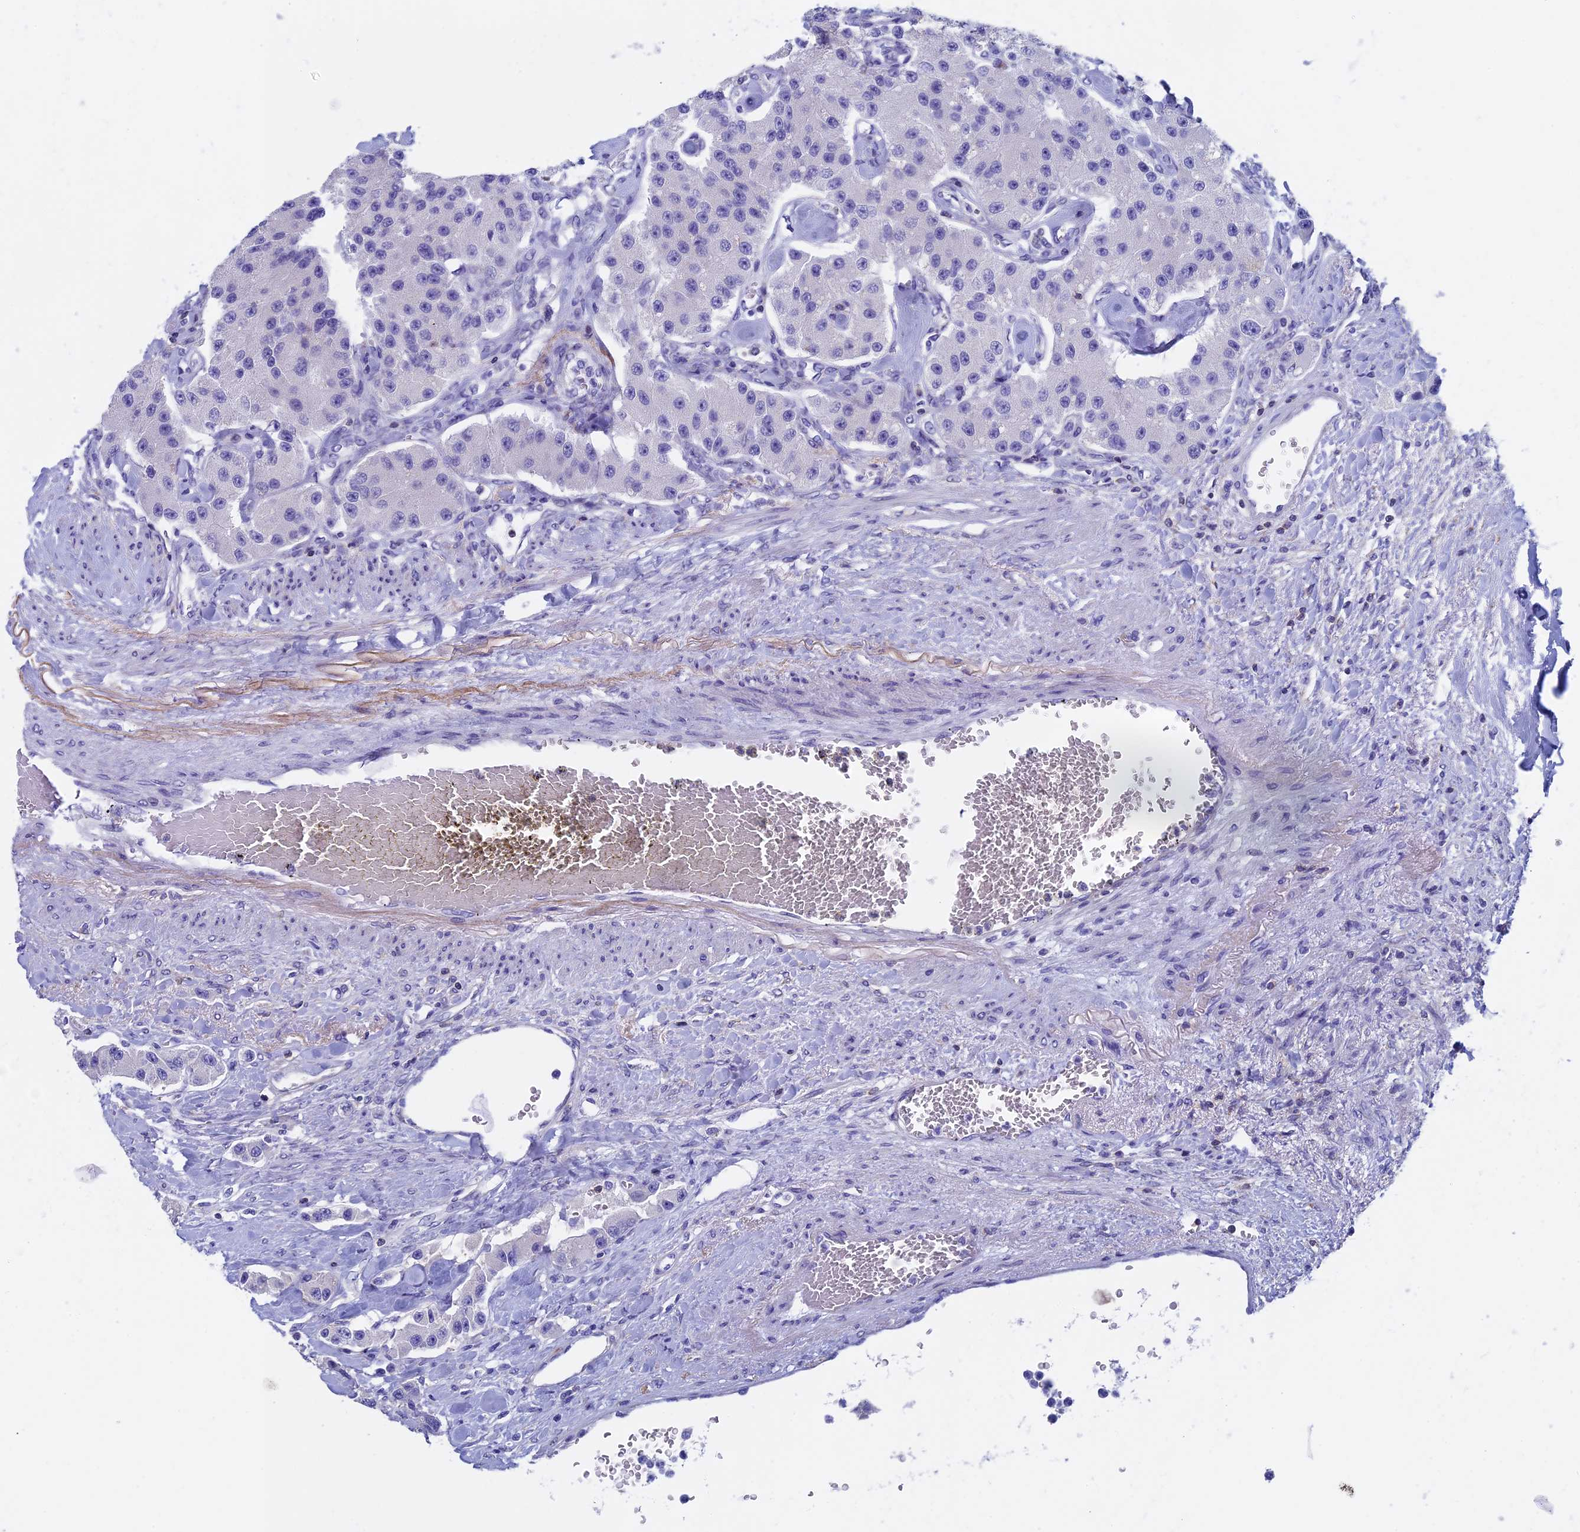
{"staining": {"intensity": "negative", "quantity": "none", "location": "none"}, "tissue": "carcinoid", "cell_type": "Tumor cells", "image_type": "cancer", "snomed": [{"axis": "morphology", "description": "Carcinoid, malignant, NOS"}, {"axis": "topography", "description": "Pancreas"}], "caption": "A high-resolution histopathology image shows IHC staining of carcinoid, which demonstrates no significant positivity in tumor cells.", "gene": "SEPTIN1", "patient": {"sex": "male", "age": 41}}